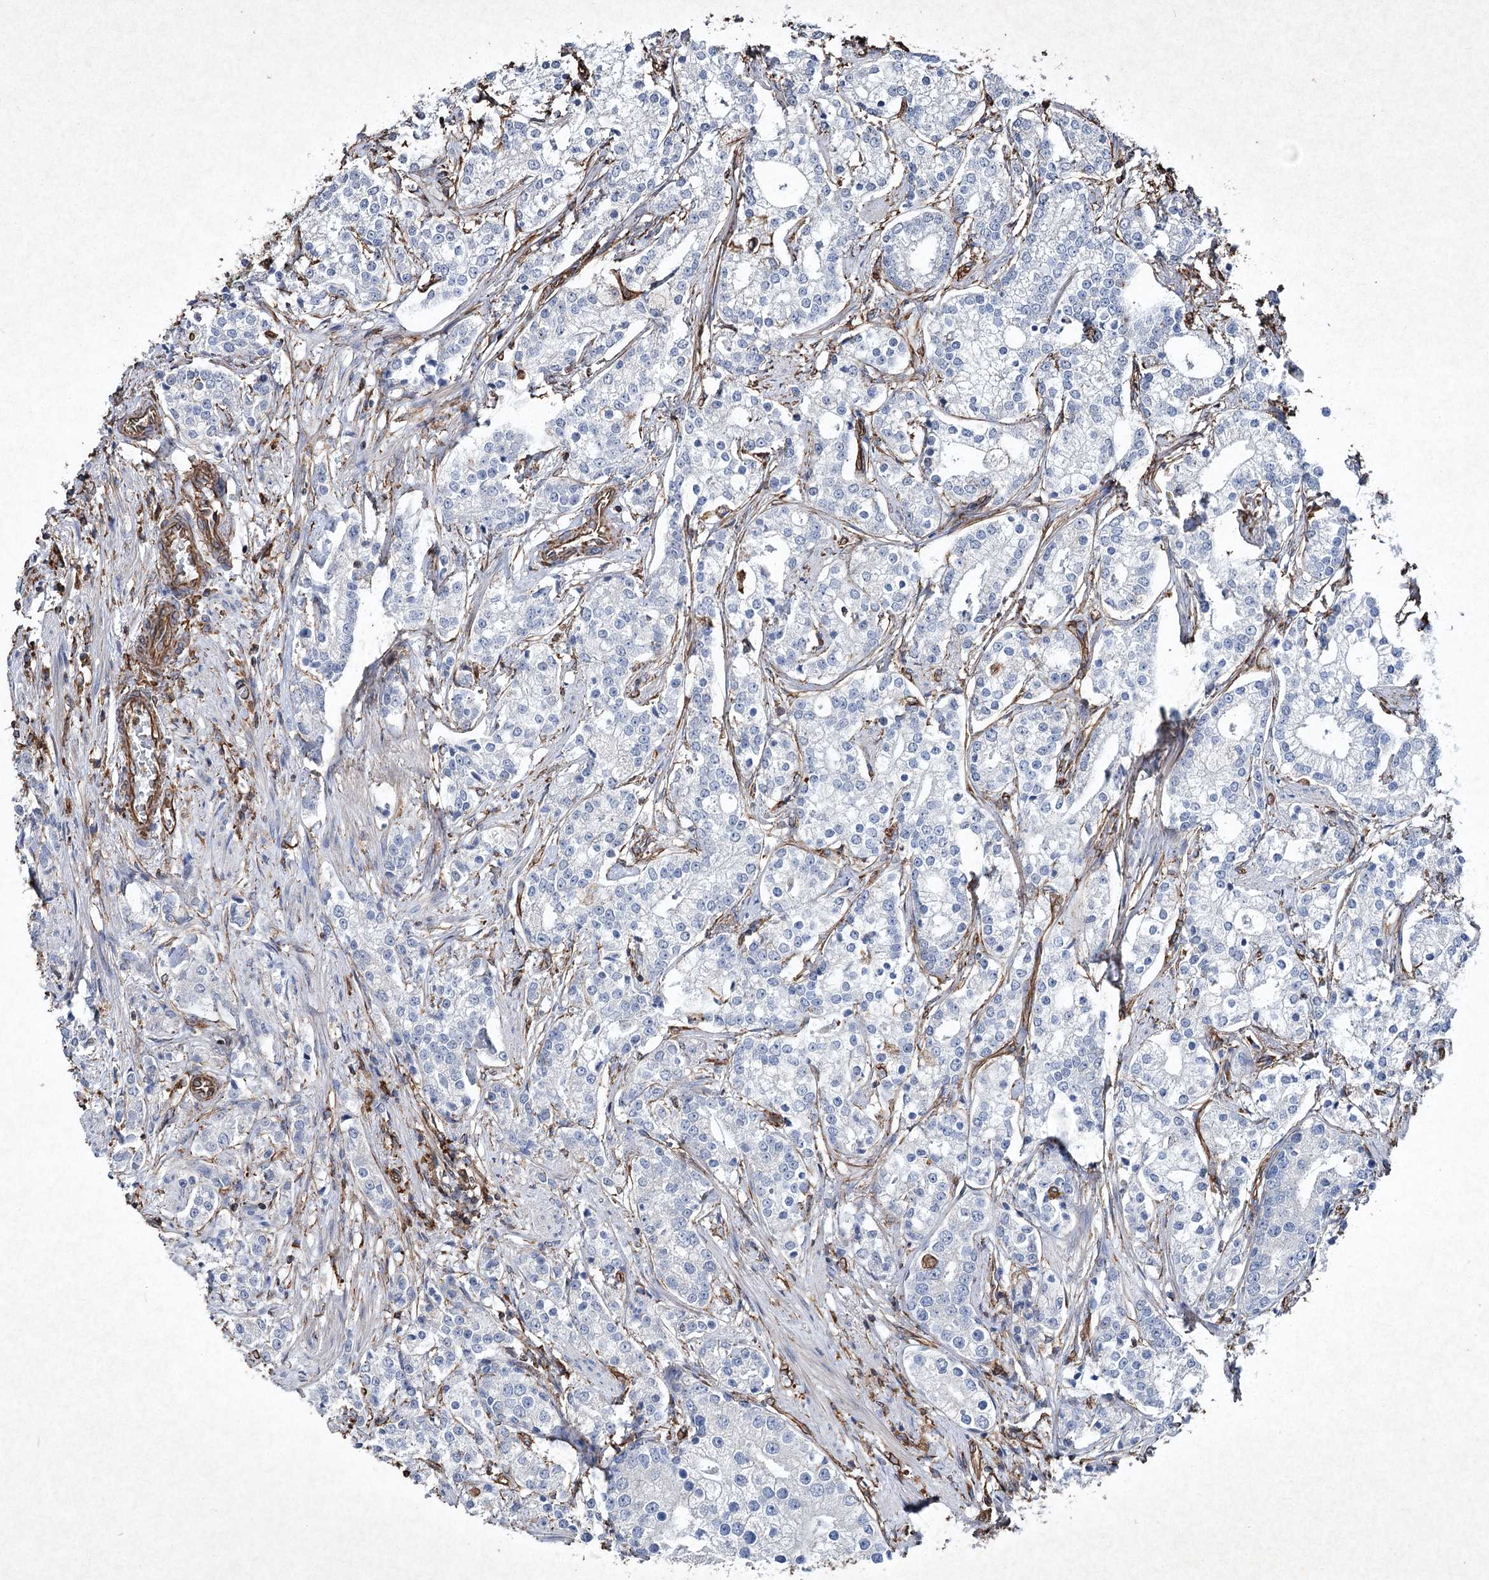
{"staining": {"intensity": "negative", "quantity": "none", "location": "none"}, "tissue": "prostate cancer", "cell_type": "Tumor cells", "image_type": "cancer", "snomed": [{"axis": "morphology", "description": "Adenocarcinoma, High grade"}, {"axis": "topography", "description": "Prostate"}], "caption": "This is a photomicrograph of IHC staining of high-grade adenocarcinoma (prostate), which shows no expression in tumor cells. Nuclei are stained in blue.", "gene": "CLEC4M", "patient": {"sex": "male", "age": 69}}